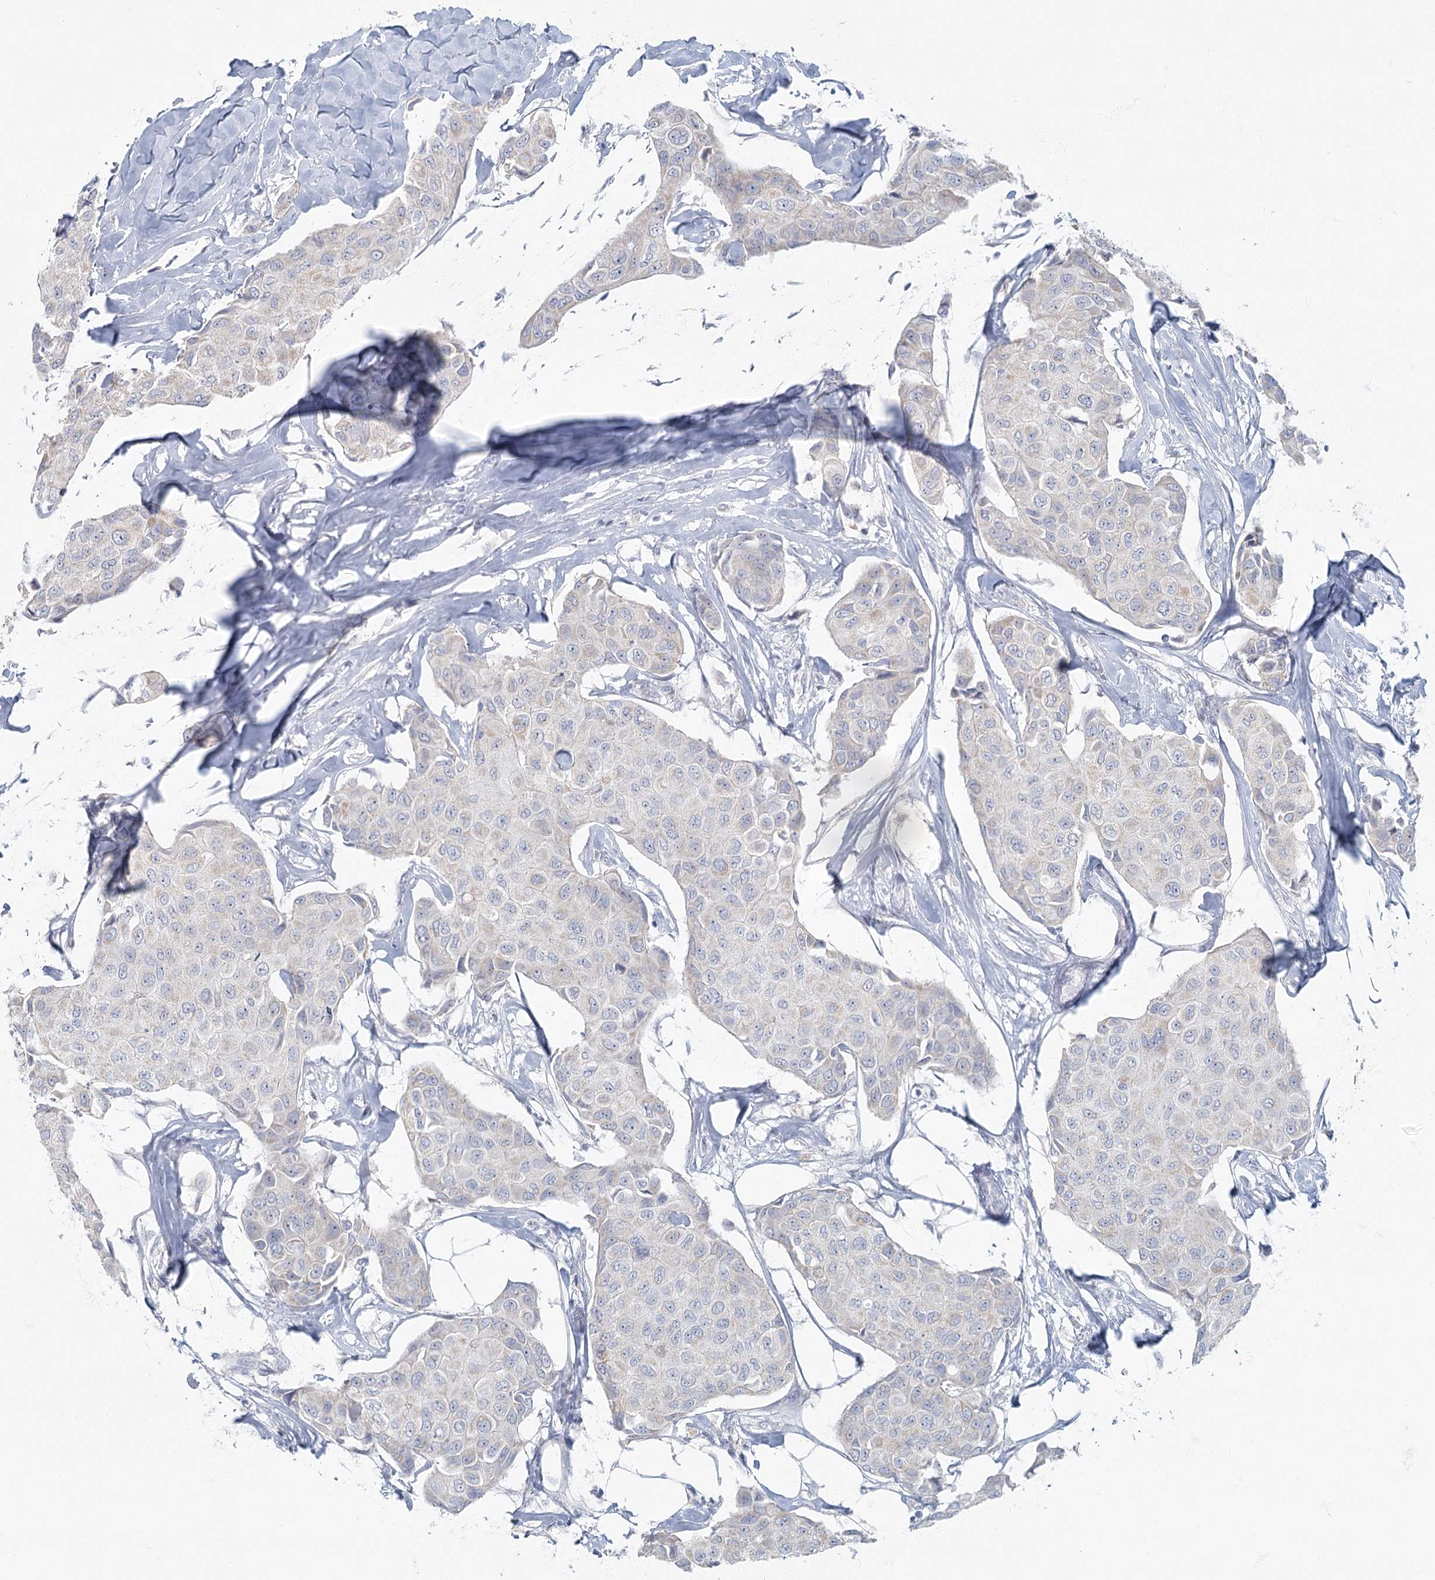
{"staining": {"intensity": "negative", "quantity": "none", "location": "none"}, "tissue": "breast cancer", "cell_type": "Tumor cells", "image_type": "cancer", "snomed": [{"axis": "morphology", "description": "Duct carcinoma"}, {"axis": "topography", "description": "Breast"}], "caption": "Image shows no significant protein staining in tumor cells of breast invasive ductal carcinoma.", "gene": "FAM110C", "patient": {"sex": "female", "age": 80}}